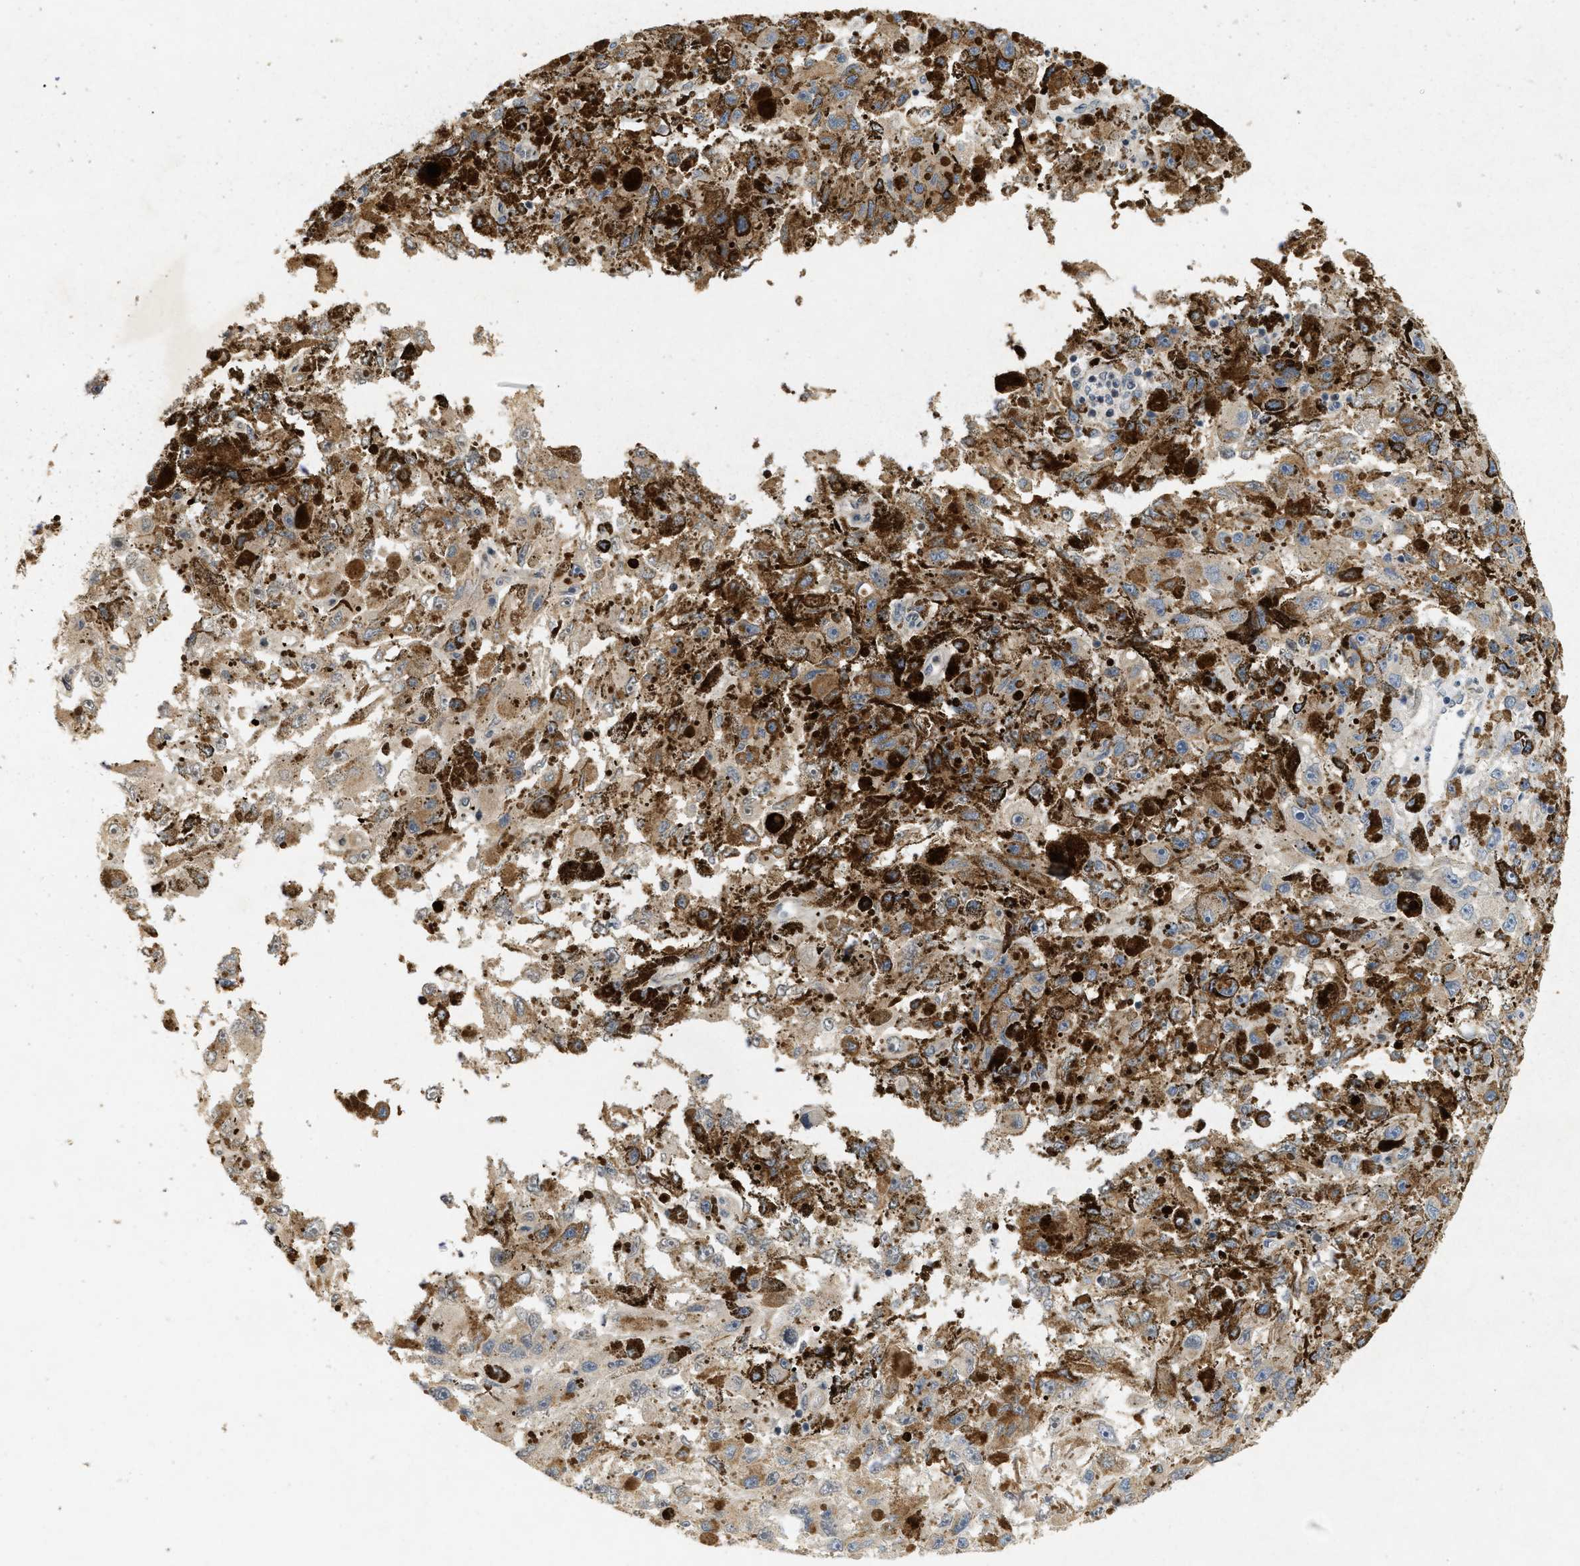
{"staining": {"intensity": "moderate", "quantity": "<25%", "location": "cytoplasmic/membranous"}, "tissue": "melanoma", "cell_type": "Tumor cells", "image_type": "cancer", "snomed": [{"axis": "morphology", "description": "Malignant melanoma, NOS"}, {"axis": "topography", "description": "Skin"}], "caption": "Protein expression analysis of malignant melanoma demonstrates moderate cytoplasmic/membranous expression in about <25% of tumor cells. The staining is performed using DAB brown chromogen to label protein expression. The nuclei are counter-stained blue using hematoxylin.", "gene": "F8", "patient": {"sex": "female", "age": 104}}